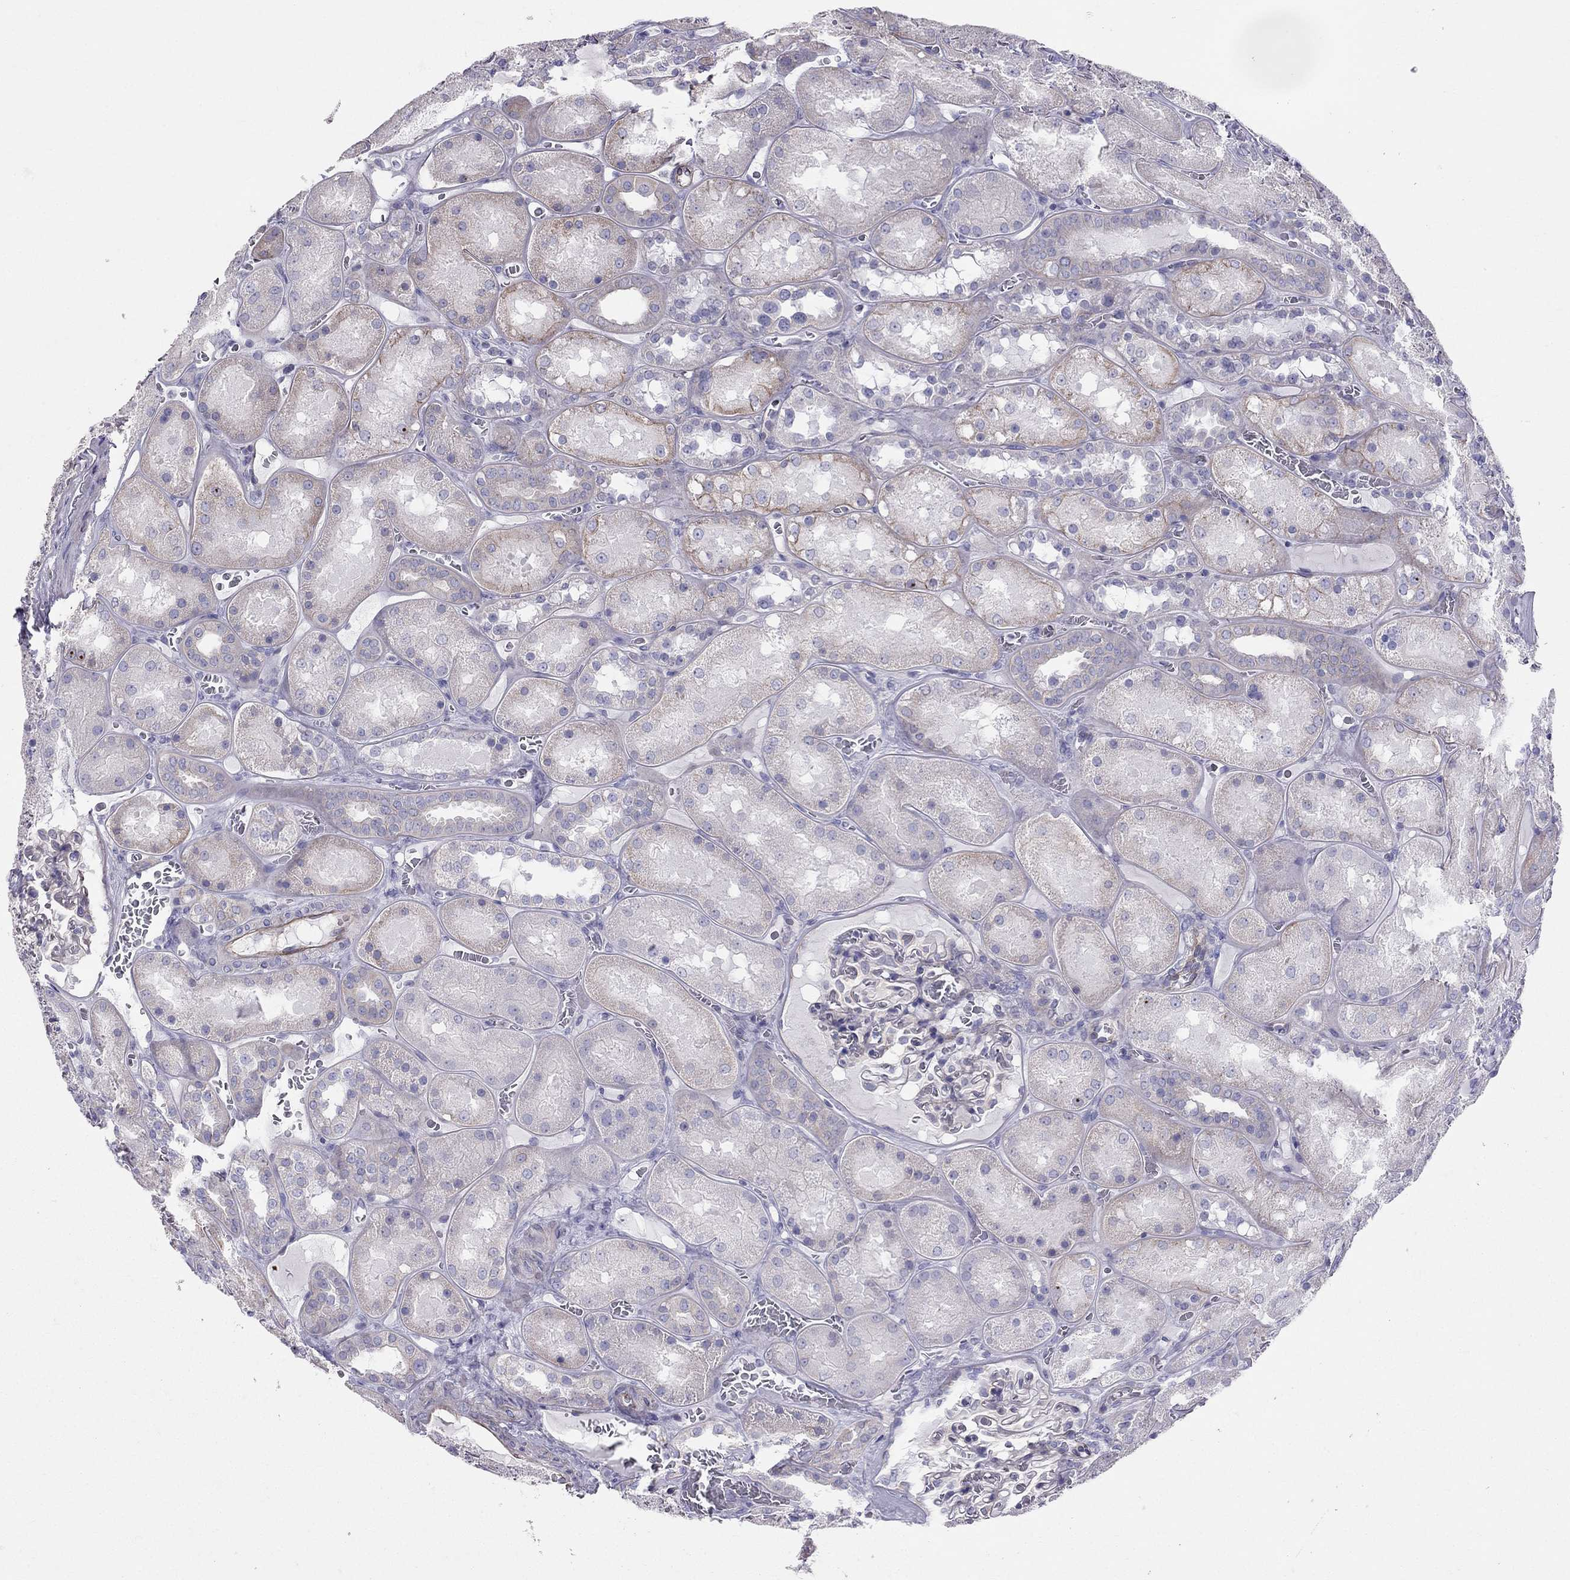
{"staining": {"intensity": "negative", "quantity": "none", "location": "none"}, "tissue": "kidney", "cell_type": "Cells in glomeruli", "image_type": "normal", "snomed": [{"axis": "morphology", "description": "Normal tissue, NOS"}, {"axis": "topography", "description": "Kidney"}], "caption": "A high-resolution histopathology image shows immunohistochemistry (IHC) staining of benign kidney, which displays no significant staining in cells in glomeruli.", "gene": "ENOX1", "patient": {"sex": "male", "age": 73}}